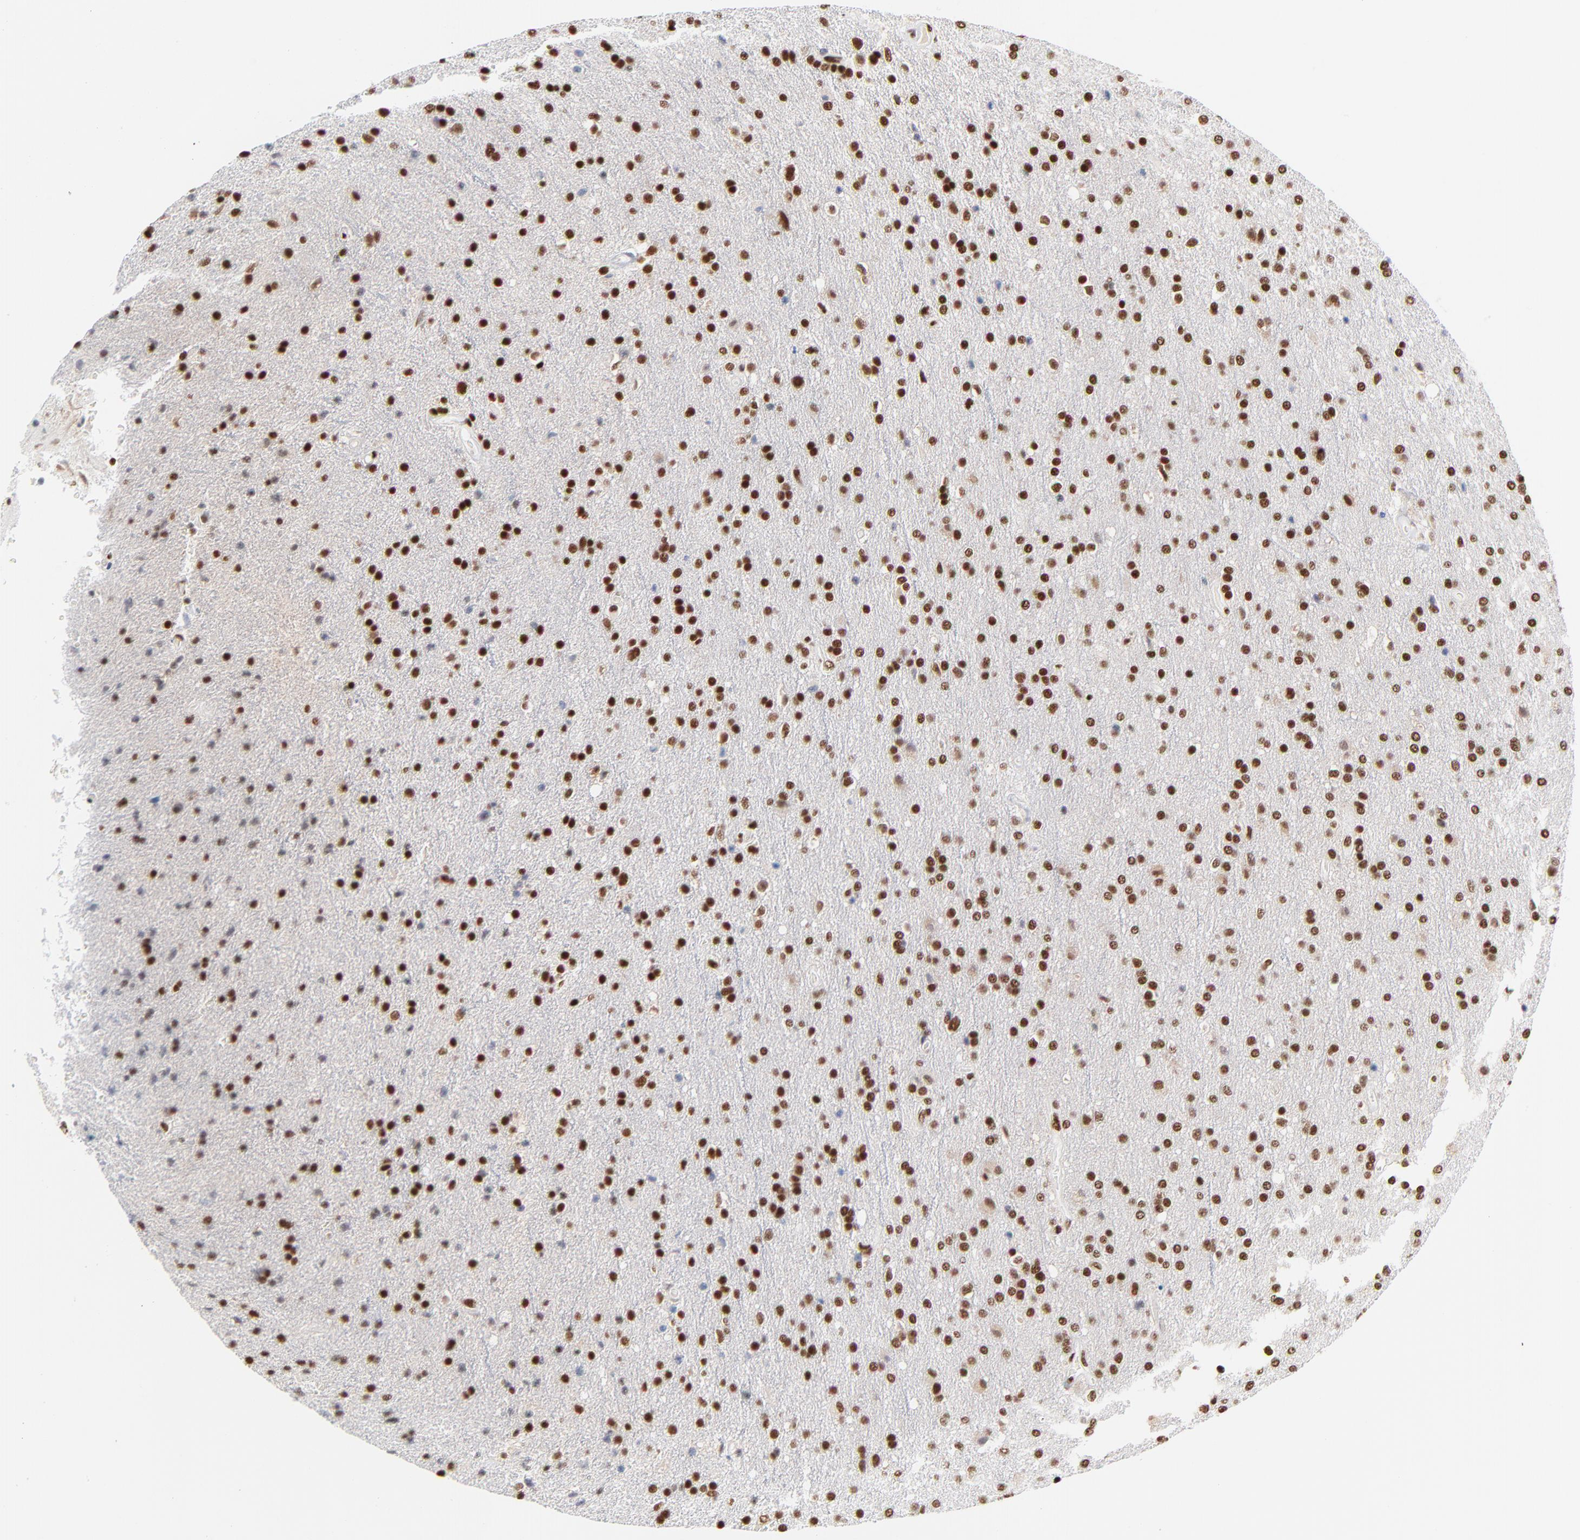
{"staining": {"intensity": "strong", "quantity": ">75%", "location": "nuclear"}, "tissue": "glioma", "cell_type": "Tumor cells", "image_type": "cancer", "snomed": [{"axis": "morphology", "description": "Glioma, malignant, High grade"}, {"axis": "topography", "description": "Brain"}], "caption": "Immunohistochemistry (IHC) of malignant glioma (high-grade) reveals high levels of strong nuclear staining in approximately >75% of tumor cells.", "gene": "CREB1", "patient": {"sex": "male", "age": 33}}